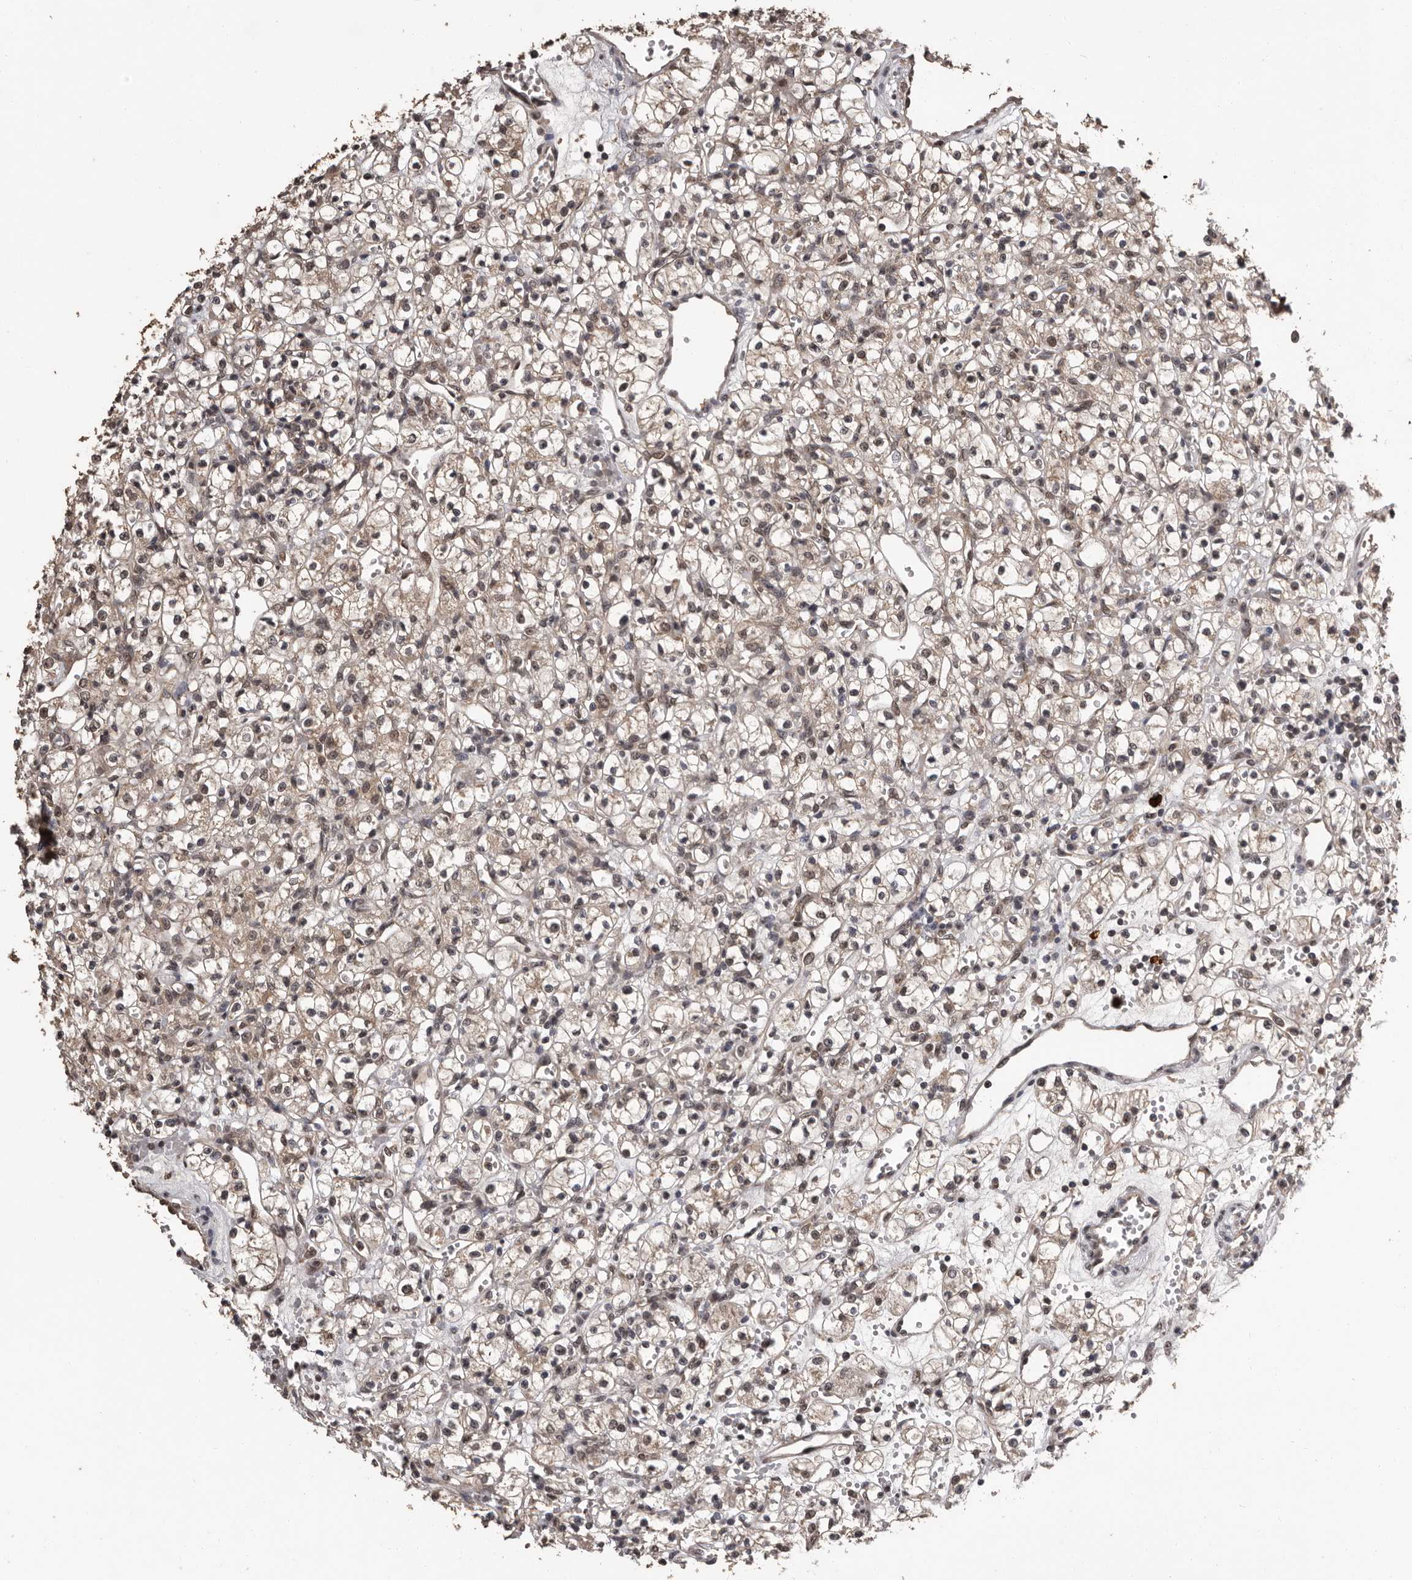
{"staining": {"intensity": "weak", "quantity": ">75%", "location": "cytoplasmic/membranous"}, "tissue": "renal cancer", "cell_type": "Tumor cells", "image_type": "cancer", "snomed": [{"axis": "morphology", "description": "Adenocarcinoma, NOS"}, {"axis": "topography", "description": "Kidney"}], "caption": "Immunohistochemical staining of renal cancer reveals low levels of weak cytoplasmic/membranous staining in about >75% of tumor cells. (brown staining indicates protein expression, while blue staining denotes nuclei).", "gene": "VPS37A", "patient": {"sex": "female", "age": 59}}